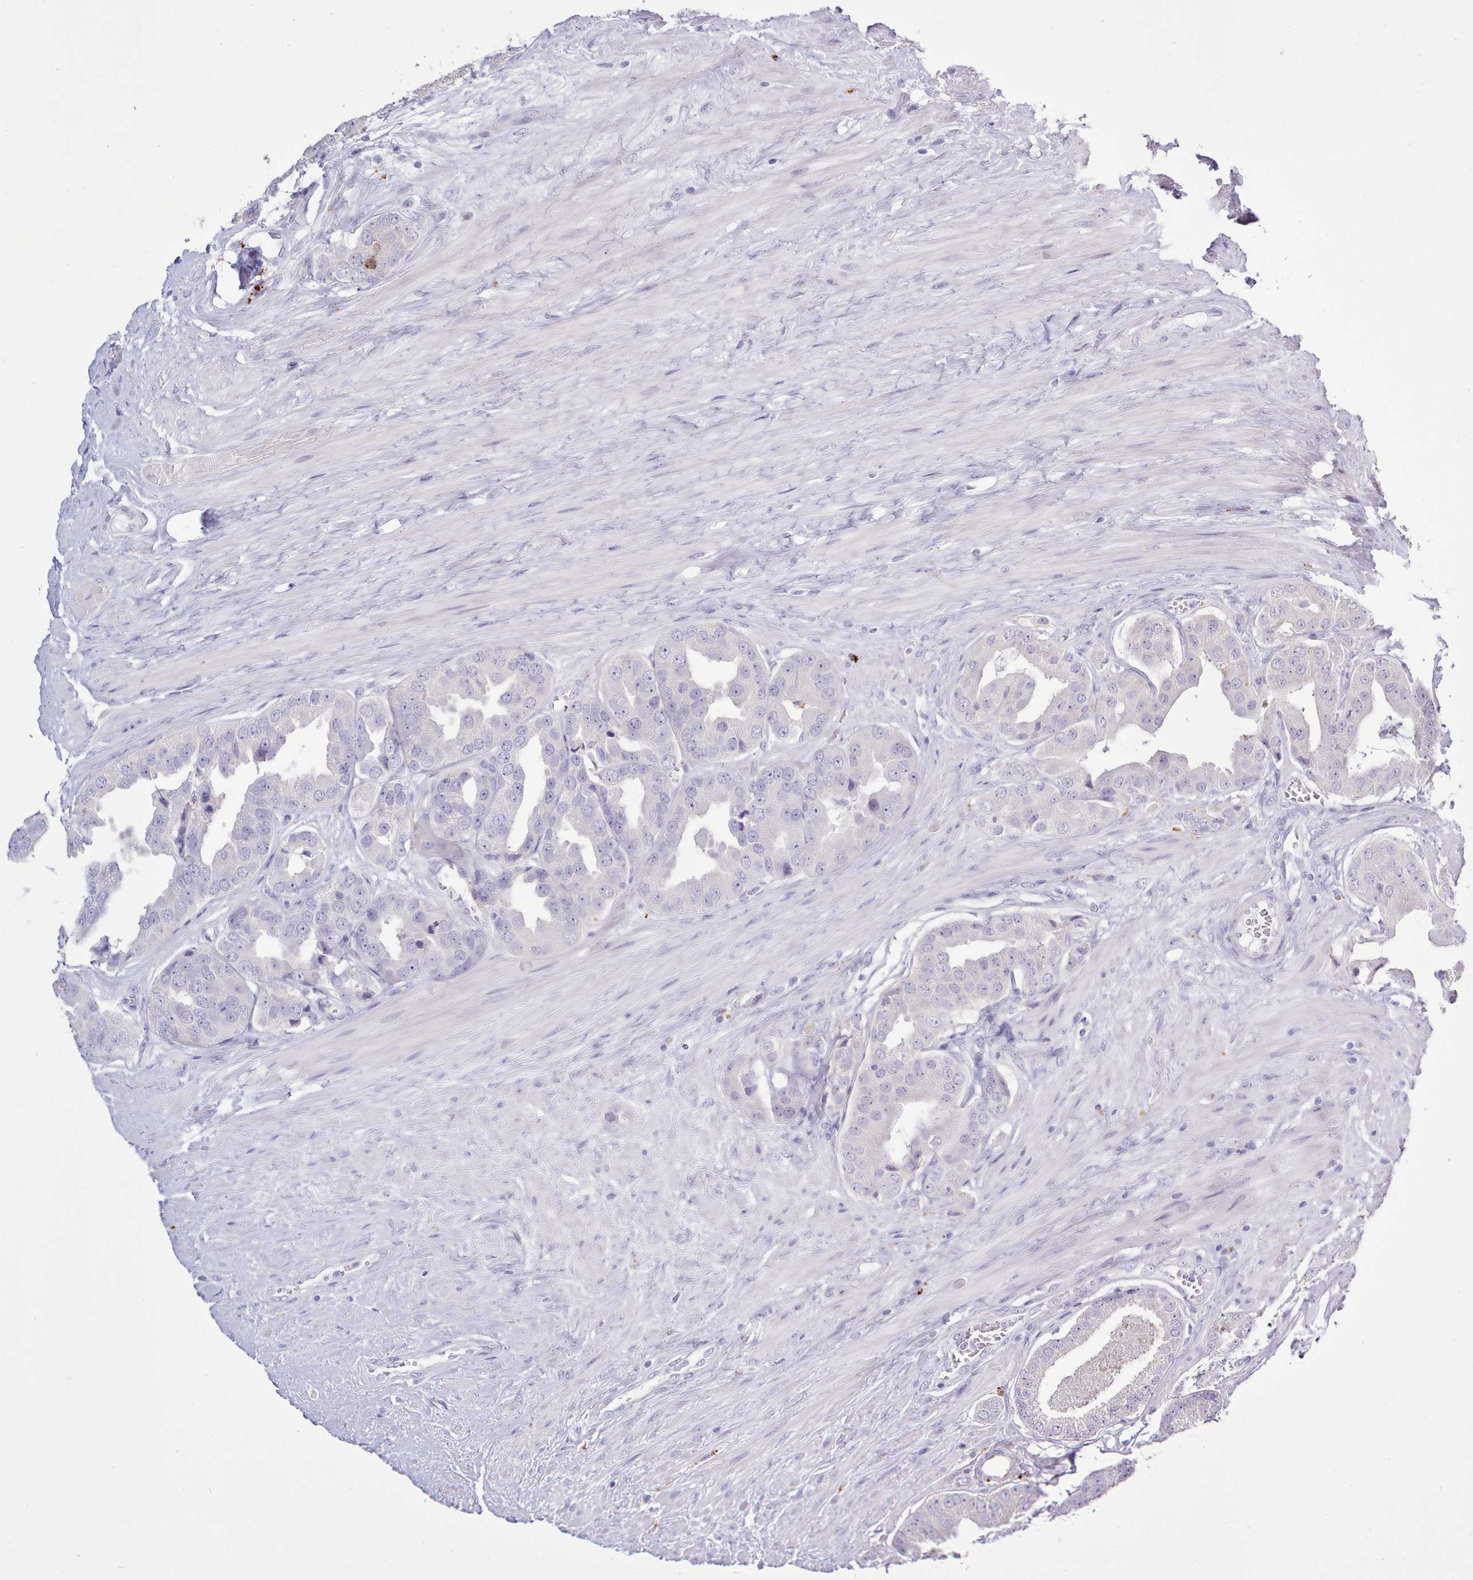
{"staining": {"intensity": "strong", "quantity": "<25%", "location": "cytoplasmic/membranous"}, "tissue": "prostate cancer", "cell_type": "Tumor cells", "image_type": "cancer", "snomed": [{"axis": "morphology", "description": "Adenocarcinoma, High grade"}, {"axis": "topography", "description": "Prostate"}], "caption": "Immunohistochemical staining of prostate cancer (adenocarcinoma (high-grade)) displays strong cytoplasmic/membranous protein expression in about <25% of tumor cells. (DAB = brown stain, brightfield microscopy at high magnification).", "gene": "SRD5A1", "patient": {"sex": "male", "age": 63}}